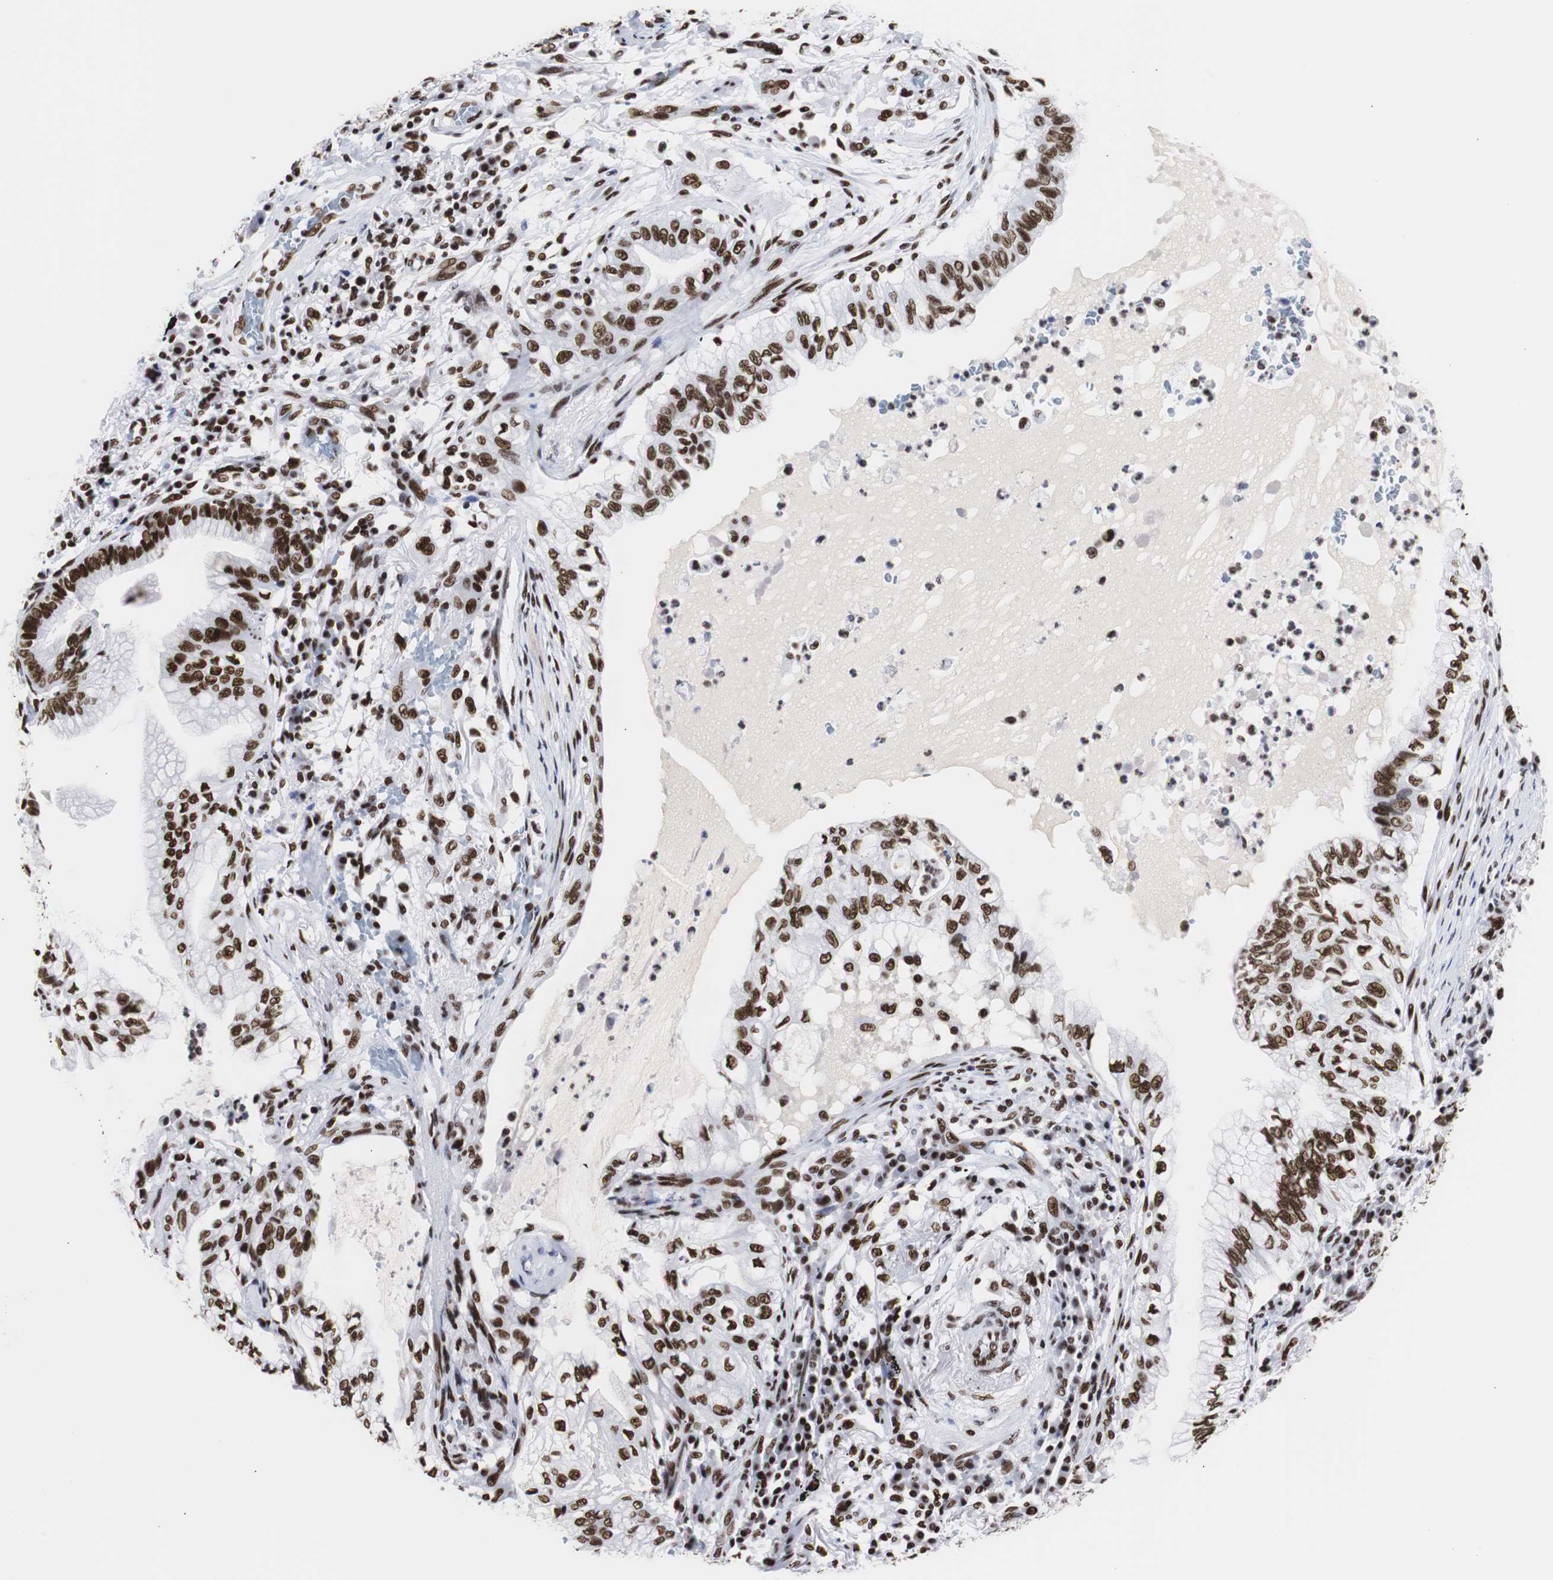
{"staining": {"intensity": "strong", "quantity": ">75%", "location": "nuclear"}, "tissue": "lung cancer", "cell_type": "Tumor cells", "image_type": "cancer", "snomed": [{"axis": "morphology", "description": "Adenocarcinoma, NOS"}, {"axis": "topography", "description": "Lung"}], "caption": "An image of human lung adenocarcinoma stained for a protein reveals strong nuclear brown staining in tumor cells.", "gene": "HNRNPH2", "patient": {"sex": "female", "age": 70}}